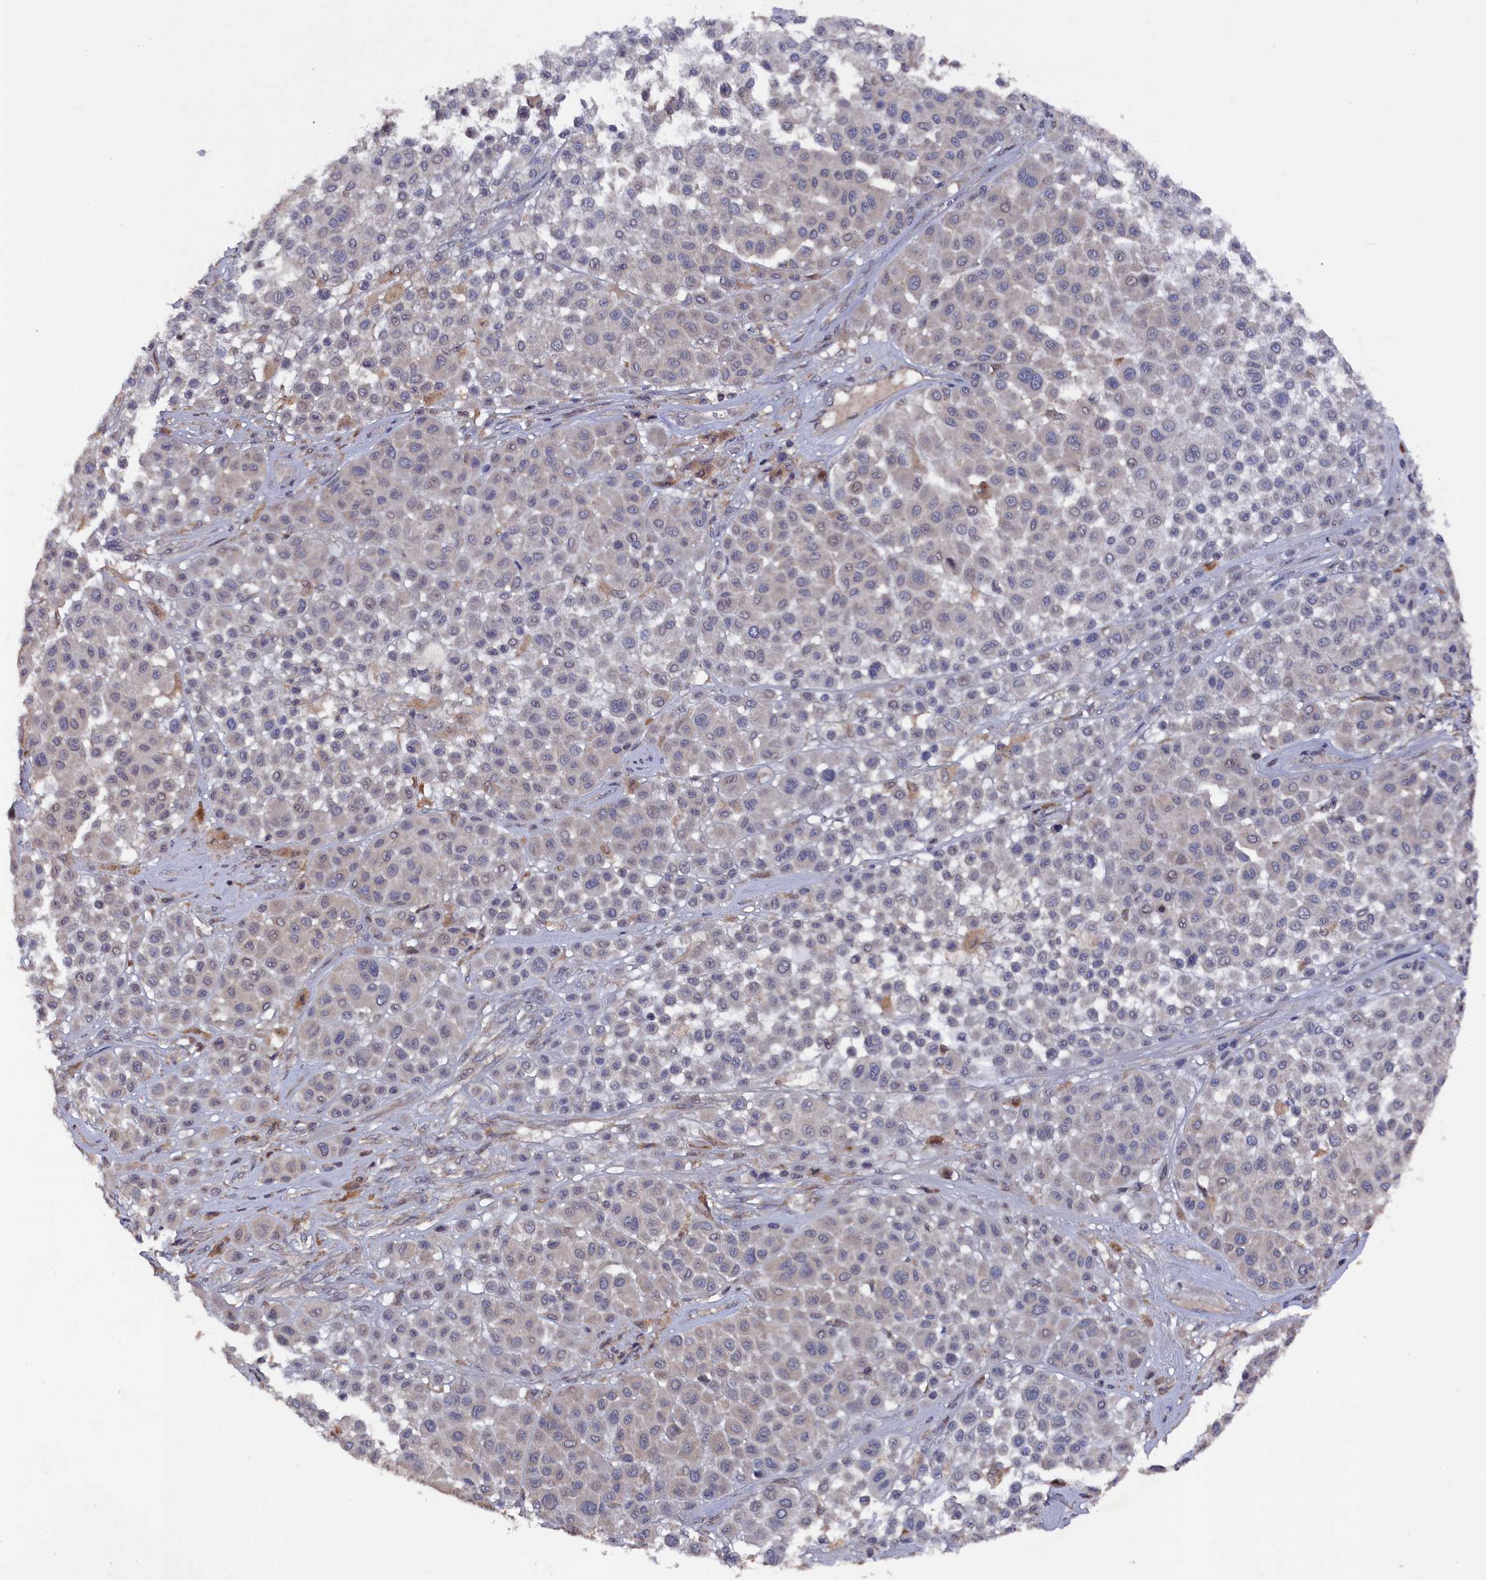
{"staining": {"intensity": "negative", "quantity": "none", "location": "none"}, "tissue": "melanoma", "cell_type": "Tumor cells", "image_type": "cancer", "snomed": [{"axis": "morphology", "description": "Malignant melanoma, Metastatic site"}, {"axis": "topography", "description": "Soft tissue"}], "caption": "A photomicrograph of human malignant melanoma (metastatic site) is negative for staining in tumor cells.", "gene": "TMC5", "patient": {"sex": "male", "age": 41}}